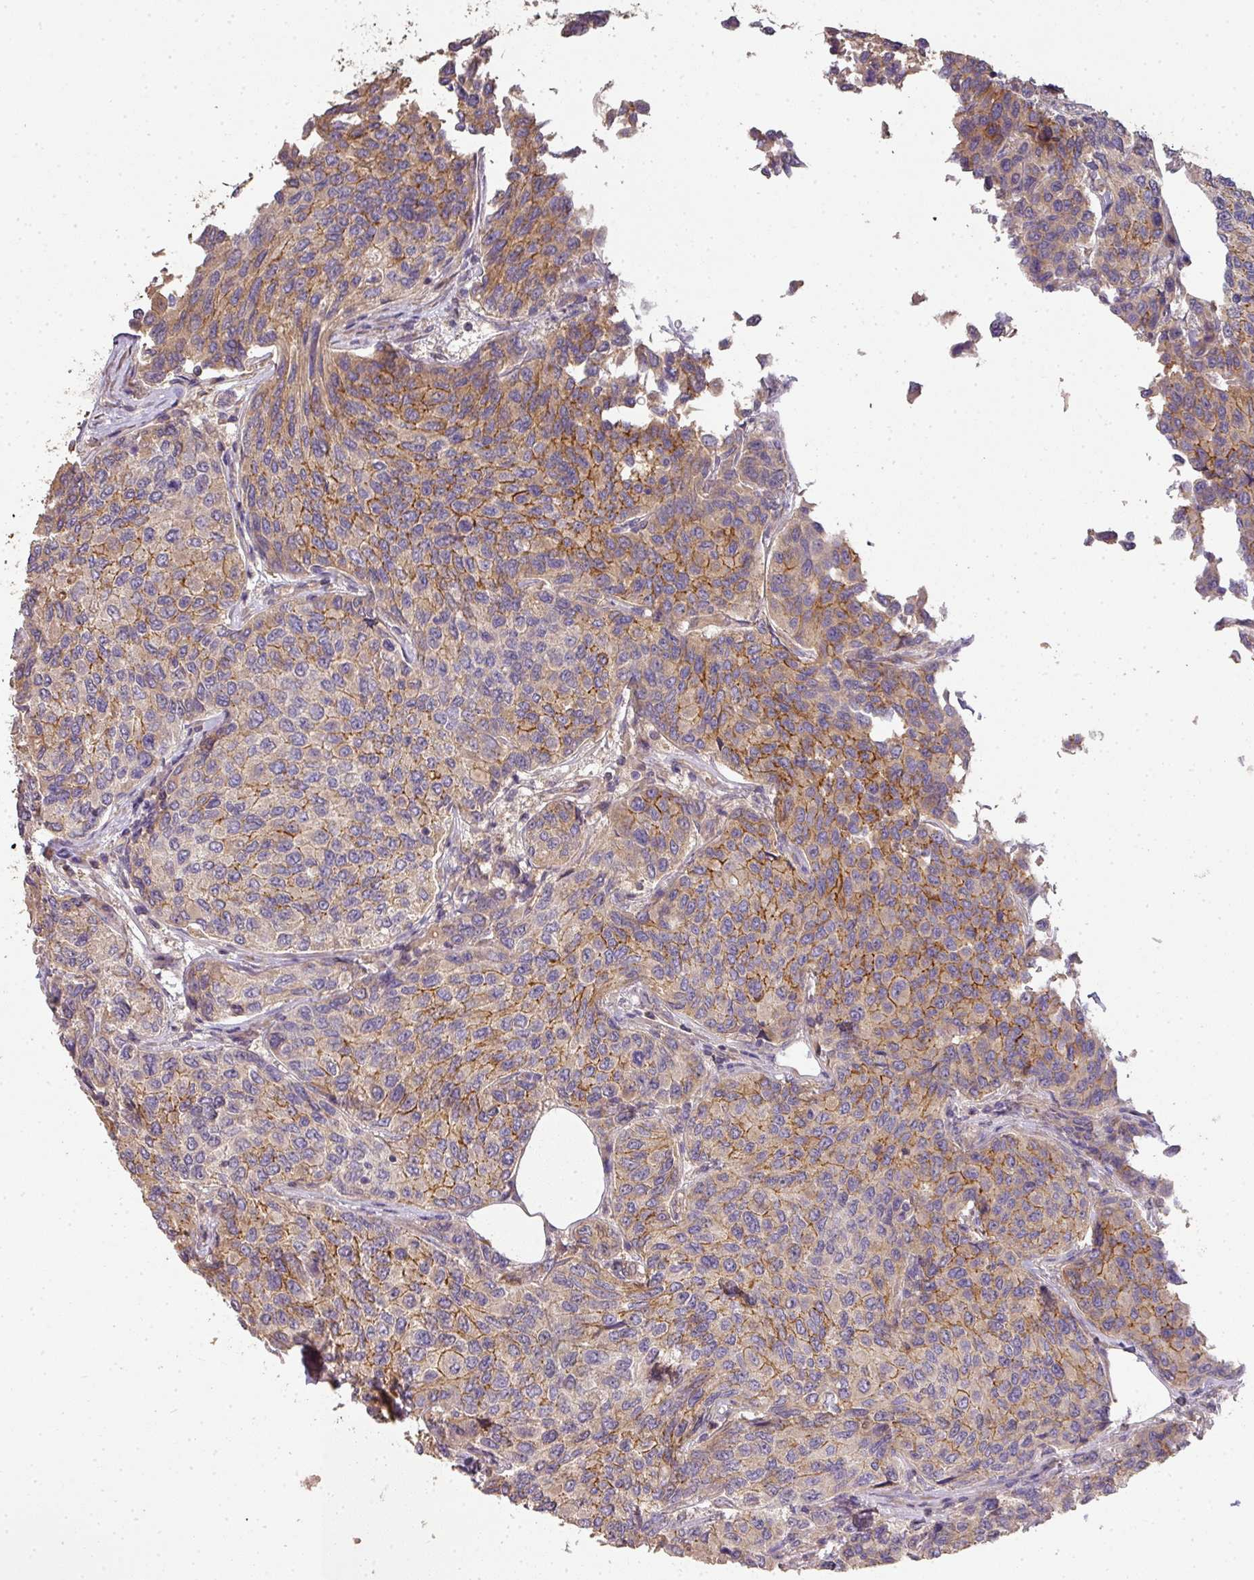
{"staining": {"intensity": "moderate", "quantity": "25%-75%", "location": "cytoplasmic/membranous"}, "tissue": "breast cancer", "cell_type": "Tumor cells", "image_type": "cancer", "snomed": [{"axis": "morphology", "description": "Duct carcinoma"}, {"axis": "topography", "description": "Breast"}], "caption": "Immunohistochemistry histopathology image of neoplastic tissue: breast cancer (infiltrating ductal carcinoma) stained using immunohistochemistry displays medium levels of moderate protein expression localized specifically in the cytoplasmic/membranous of tumor cells, appearing as a cytoplasmic/membranous brown color.", "gene": "PCDH1", "patient": {"sex": "female", "age": 55}}